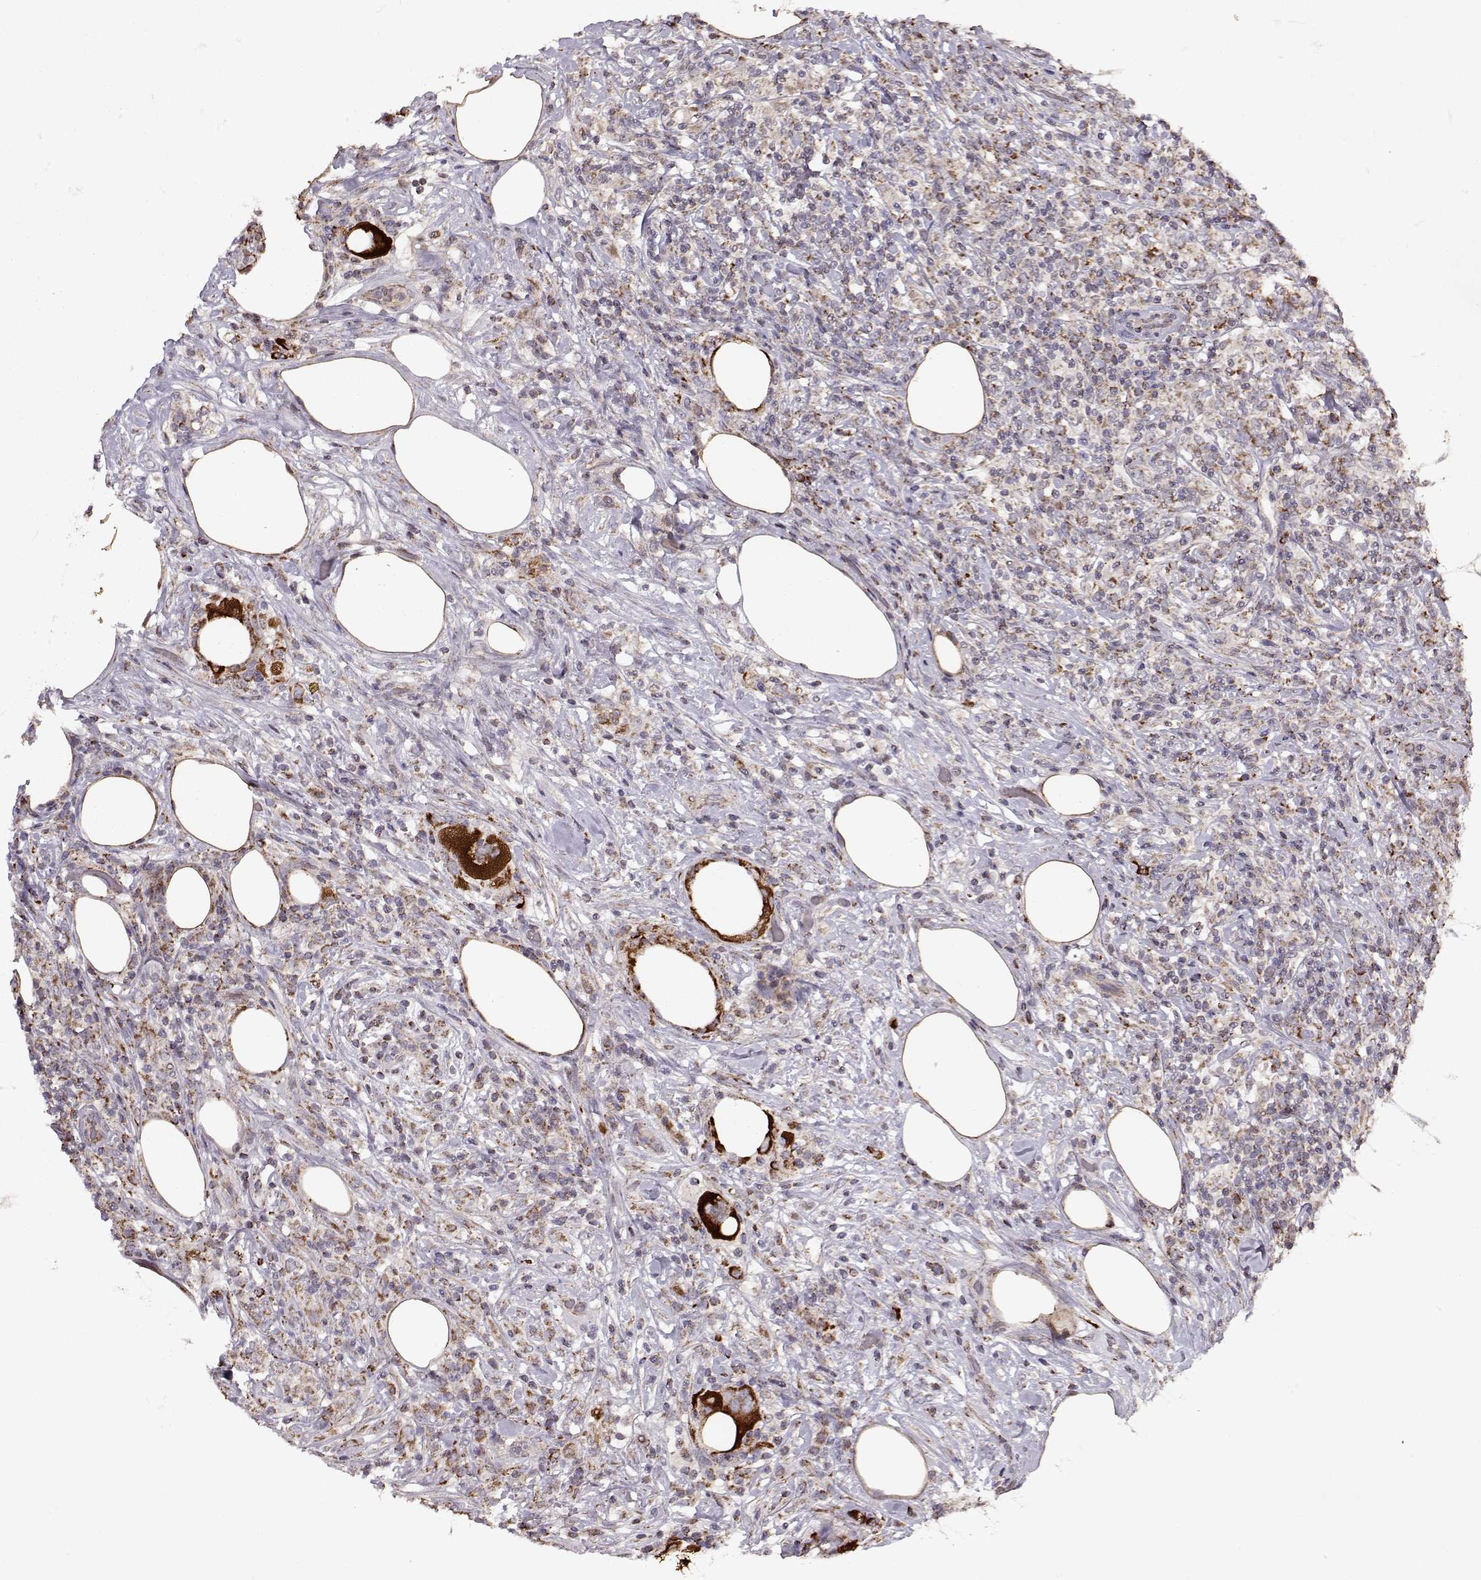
{"staining": {"intensity": "negative", "quantity": "none", "location": "none"}, "tissue": "lymphoma", "cell_type": "Tumor cells", "image_type": "cancer", "snomed": [{"axis": "morphology", "description": "Malignant lymphoma, non-Hodgkin's type, High grade"}, {"axis": "topography", "description": "Lymph node"}], "caption": "Immunohistochemistry (IHC) micrograph of neoplastic tissue: human high-grade malignant lymphoma, non-Hodgkin's type stained with DAB reveals no significant protein positivity in tumor cells. (DAB (3,3'-diaminobenzidine) IHC, high magnification).", "gene": "CMTM3", "patient": {"sex": "female", "age": 84}}